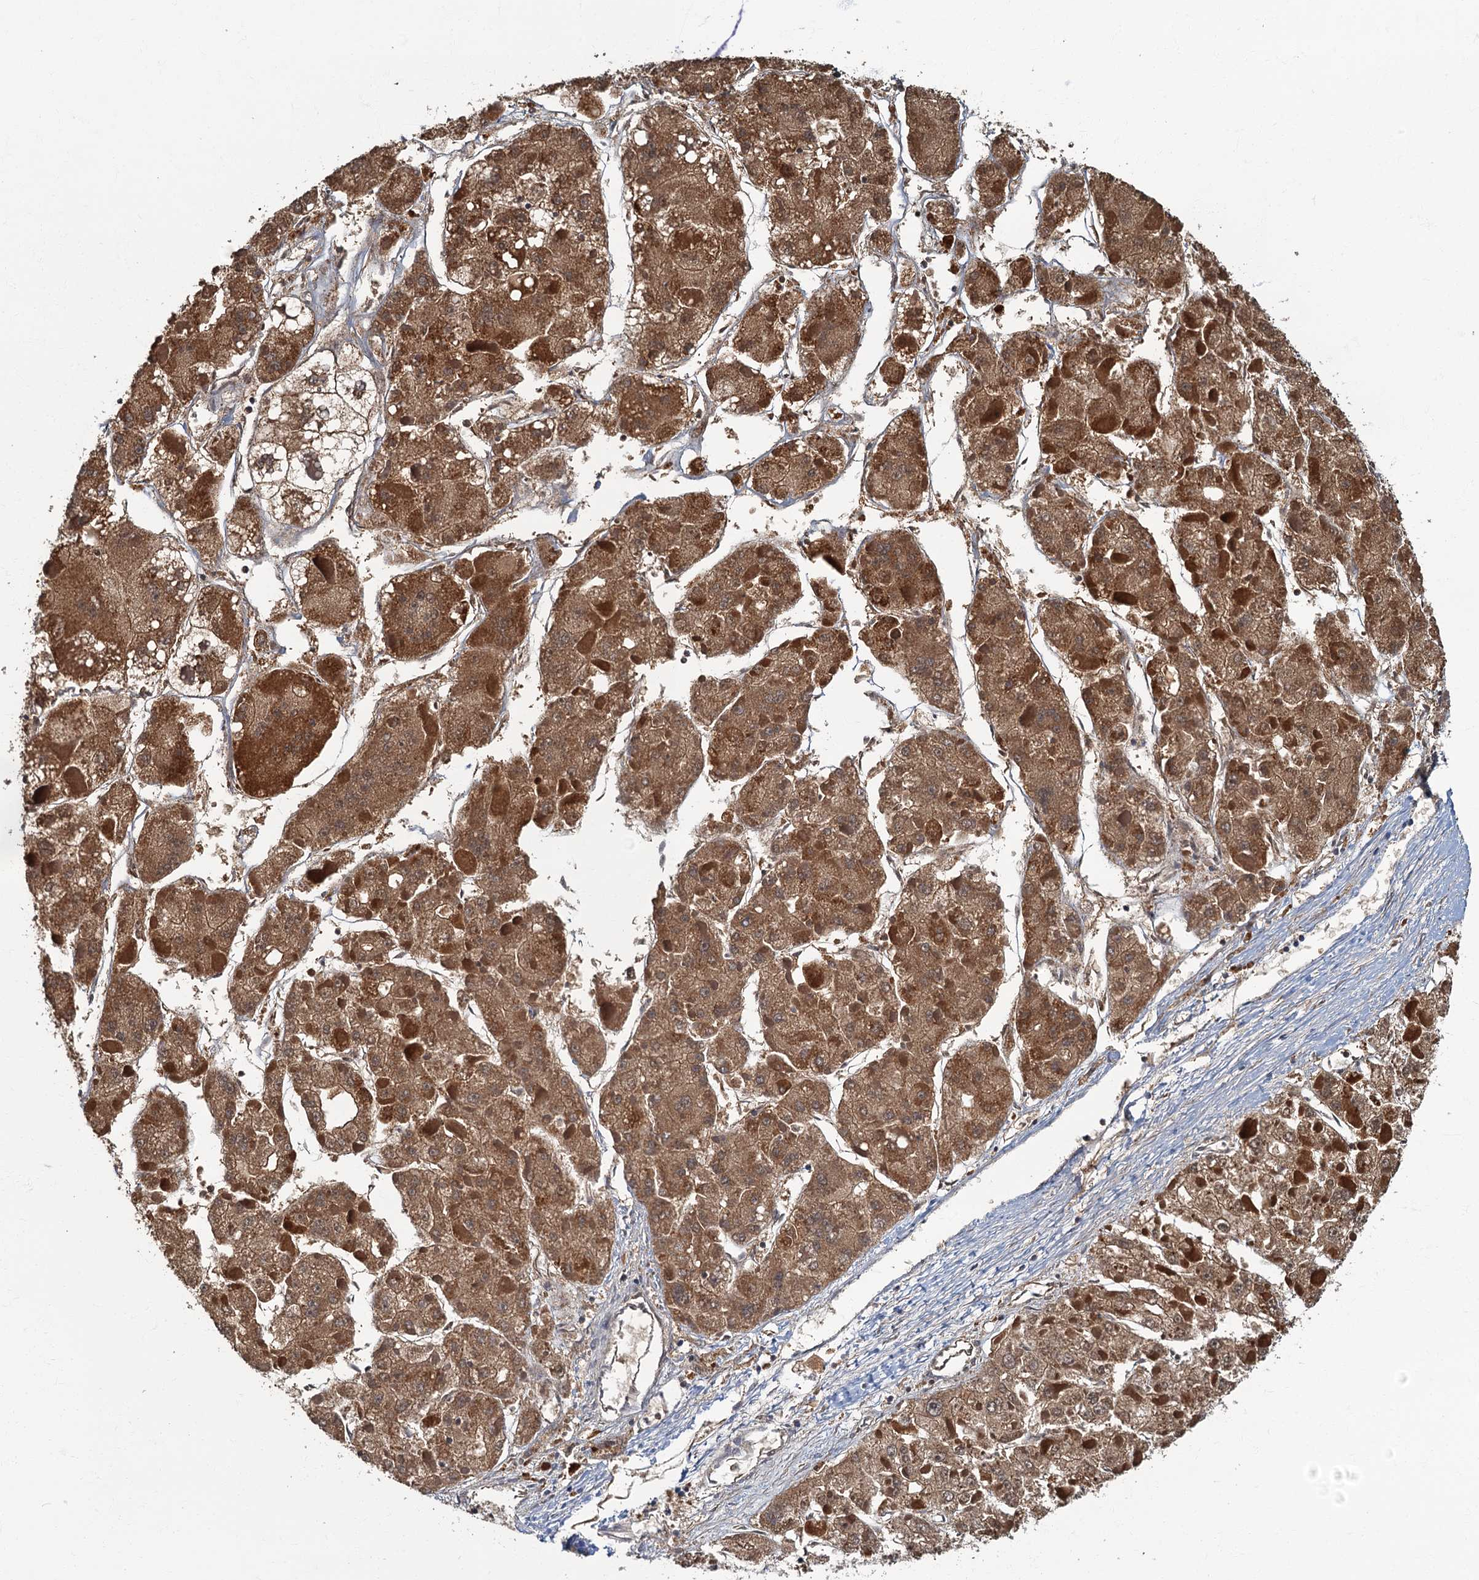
{"staining": {"intensity": "moderate", "quantity": ">75%", "location": "cytoplasmic/membranous"}, "tissue": "liver cancer", "cell_type": "Tumor cells", "image_type": "cancer", "snomed": [{"axis": "morphology", "description": "Carcinoma, Hepatocellular, NOS"}, {"axis": "topography", "description": "Liver"}], "caption": "A medium amount of moderate cytoplasmic/membranous expression is present in approximately >75% of tumor cells in liver cancer (hepatocellular carcinoma) tissue. Using DAB (3,3'-diaminobenzidine) (brown) and hematoxylin (blue) stains, captured at high magnification using brightfield microscopy.", "gene": "WDCP", "patient": {"sex": "female", "age": 73}}